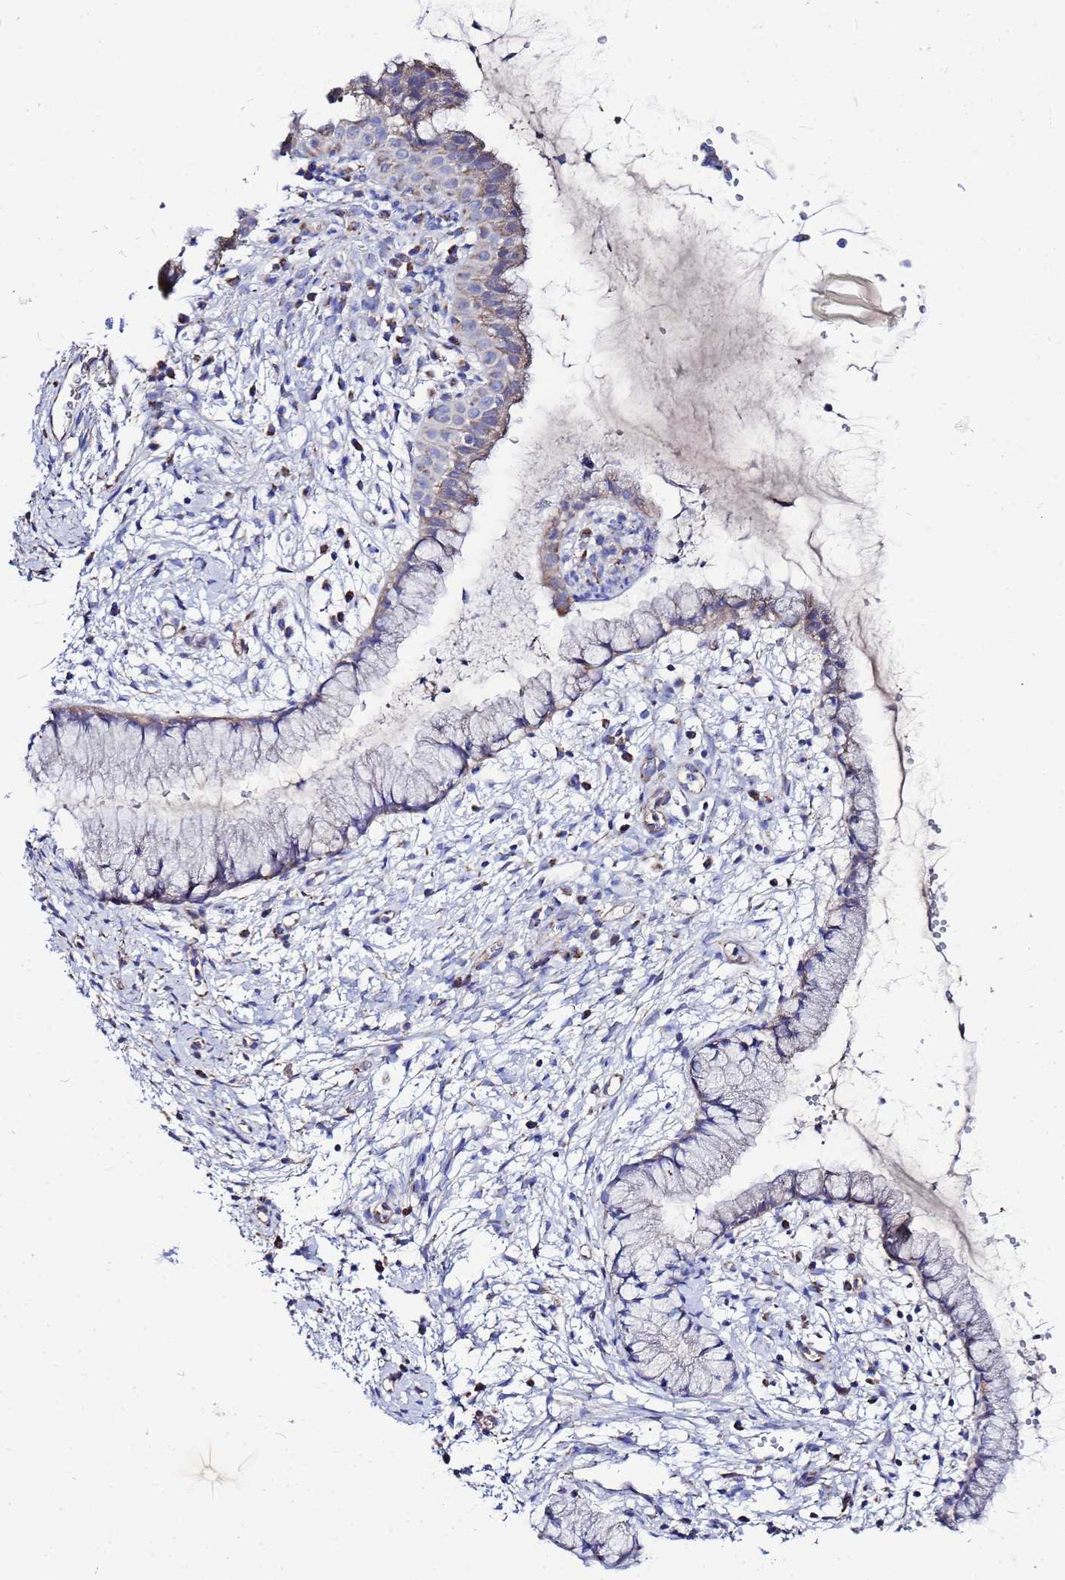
{"staining": {"intensity": "moderate", "quantity": "<25%", "location": "cytoplasmic/membranous"}, "tissue": "cervix", "cell_type": "Glandular cells", "image_type": "normal", "snomed": [{"axis": "morphology", "description": "Normal tissue, NOS"}, {"axis": "topography", "description": "Cervix"}], "caption": "Moderate cytoplasmic/membranous protein expression is present in approximately <25% of glandular cells in cervix.", "gene": "FAHD2A", "patient": {"sex": "female", "age": 42}}